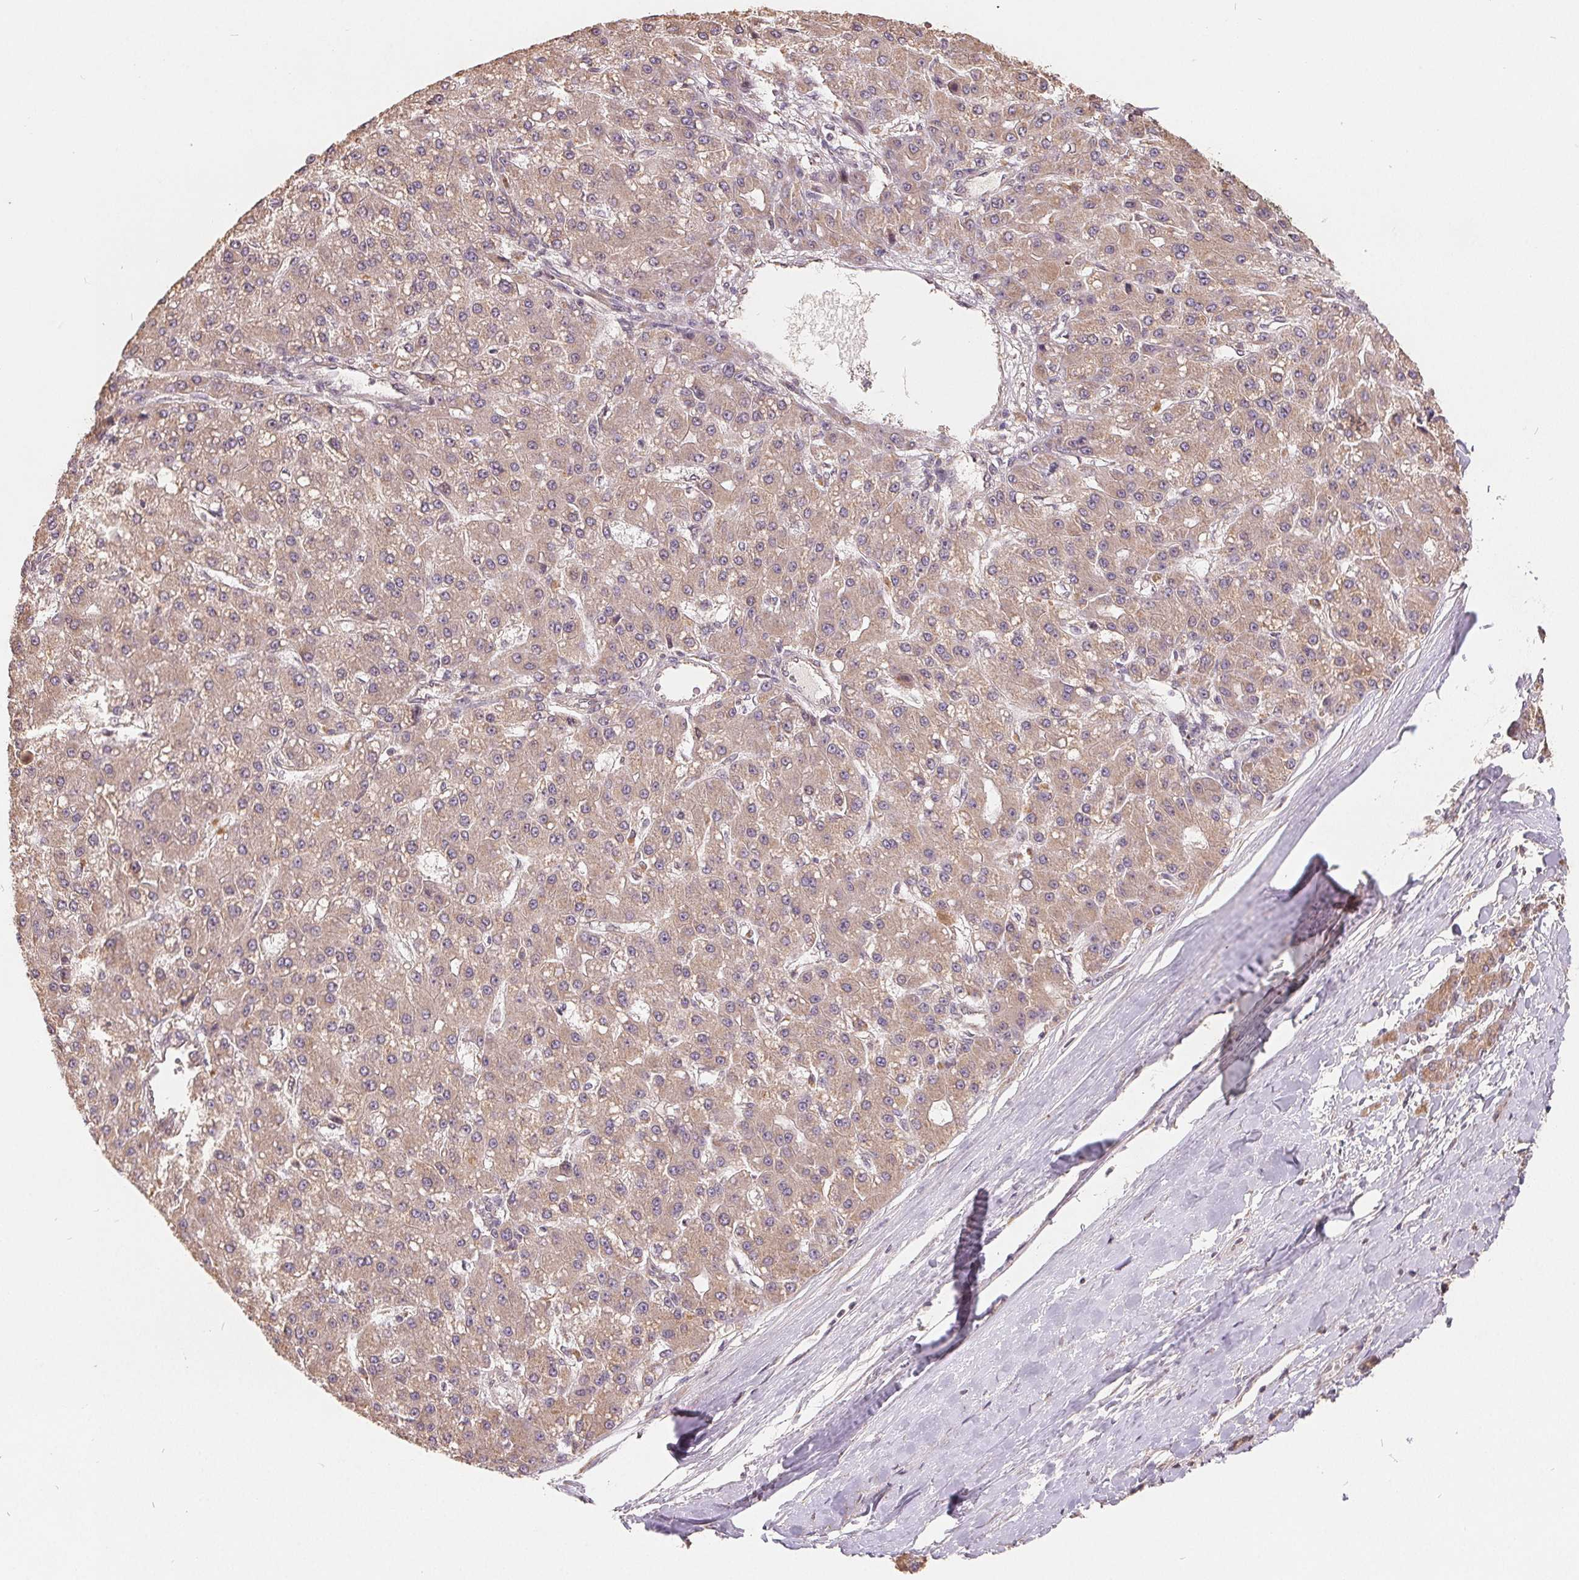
{"staining": {"intensity": "weak", "quantity": ">75%", "location": "cytoplasmic/membranous"}, "tissue": "liver cancer", "cell_type": "Tumor cells", "image_type": "cancer", "snomed": [{"axis": "morphology", "description": "Carcinoma, Hepatocellular, NOS"}, {"axis": "topography", "description": "Liver"}], "caption": "Tumor cells display weak cytoplasmic/membranous expression in approximately >75% of cells in hepatocellular carcinoma (liver).", "gene": "CDIPT", "patient": {"sex": "male", "age": 67}}